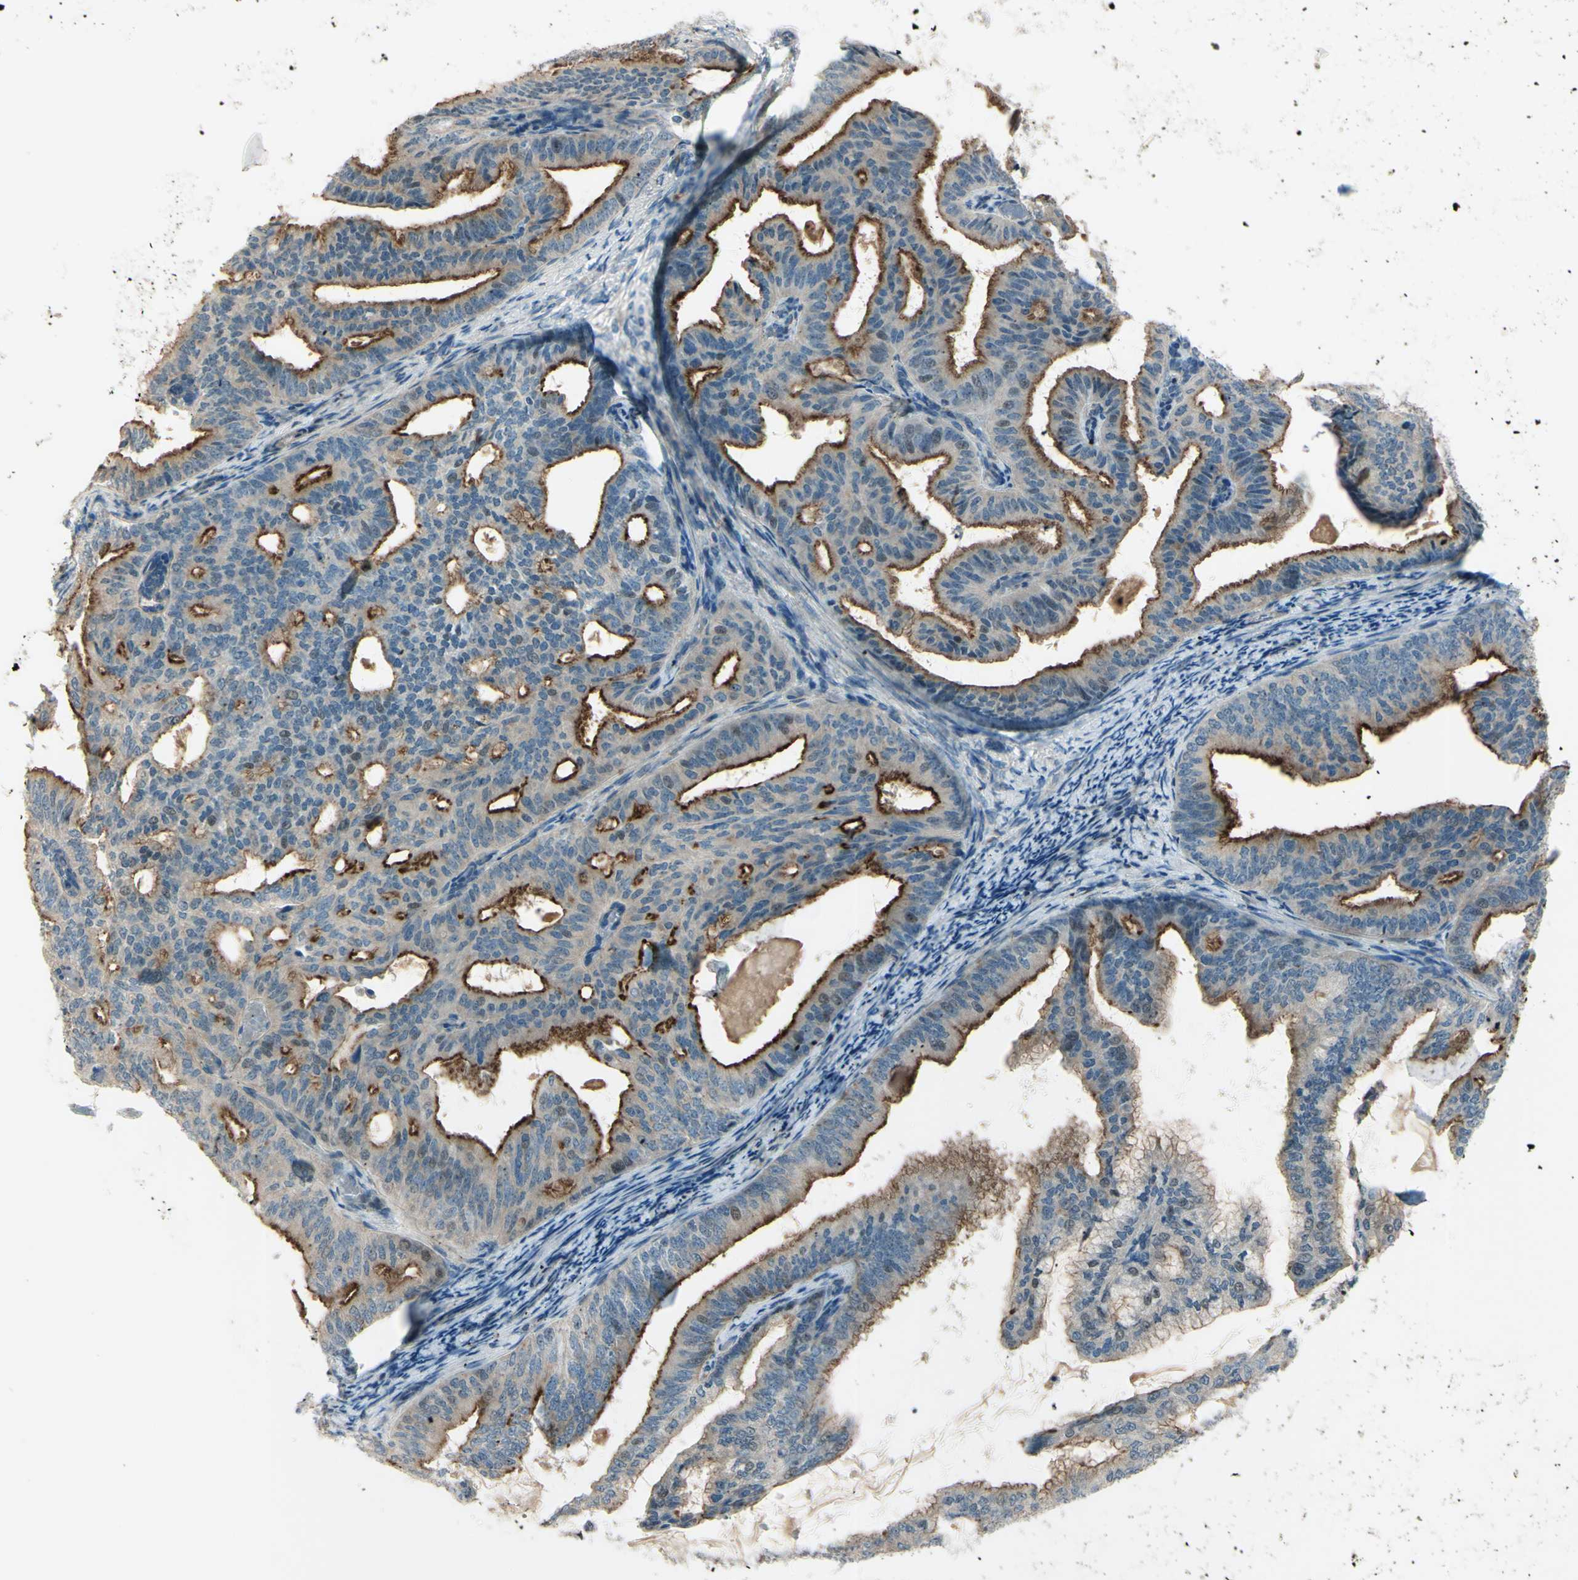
{"staining": {"intensity": "moderate", "quantity": ">75%", "location": "cytoplasmic/membranous"}, "tissue": "endometrial cancer", "cell_type": "Tumor cells", "image_type": "cancer", "snomed": [{"axis": "morphology", "description": "Adenocarcinoma, NOS"}, {"axis": "topography", "description": "Endometrium"}], "caption": "A brown stain labels moderate cytoplasmic/membranous positivity of a protein in human endometrial adenocarcinoma tumor cells. (DAB (3,3'-diaminobenzidine) IHC, brown staining for protein, blue staining for nuclei).", "gene": "LMTK2", "patient": {"sex": "female", "age": 58}}